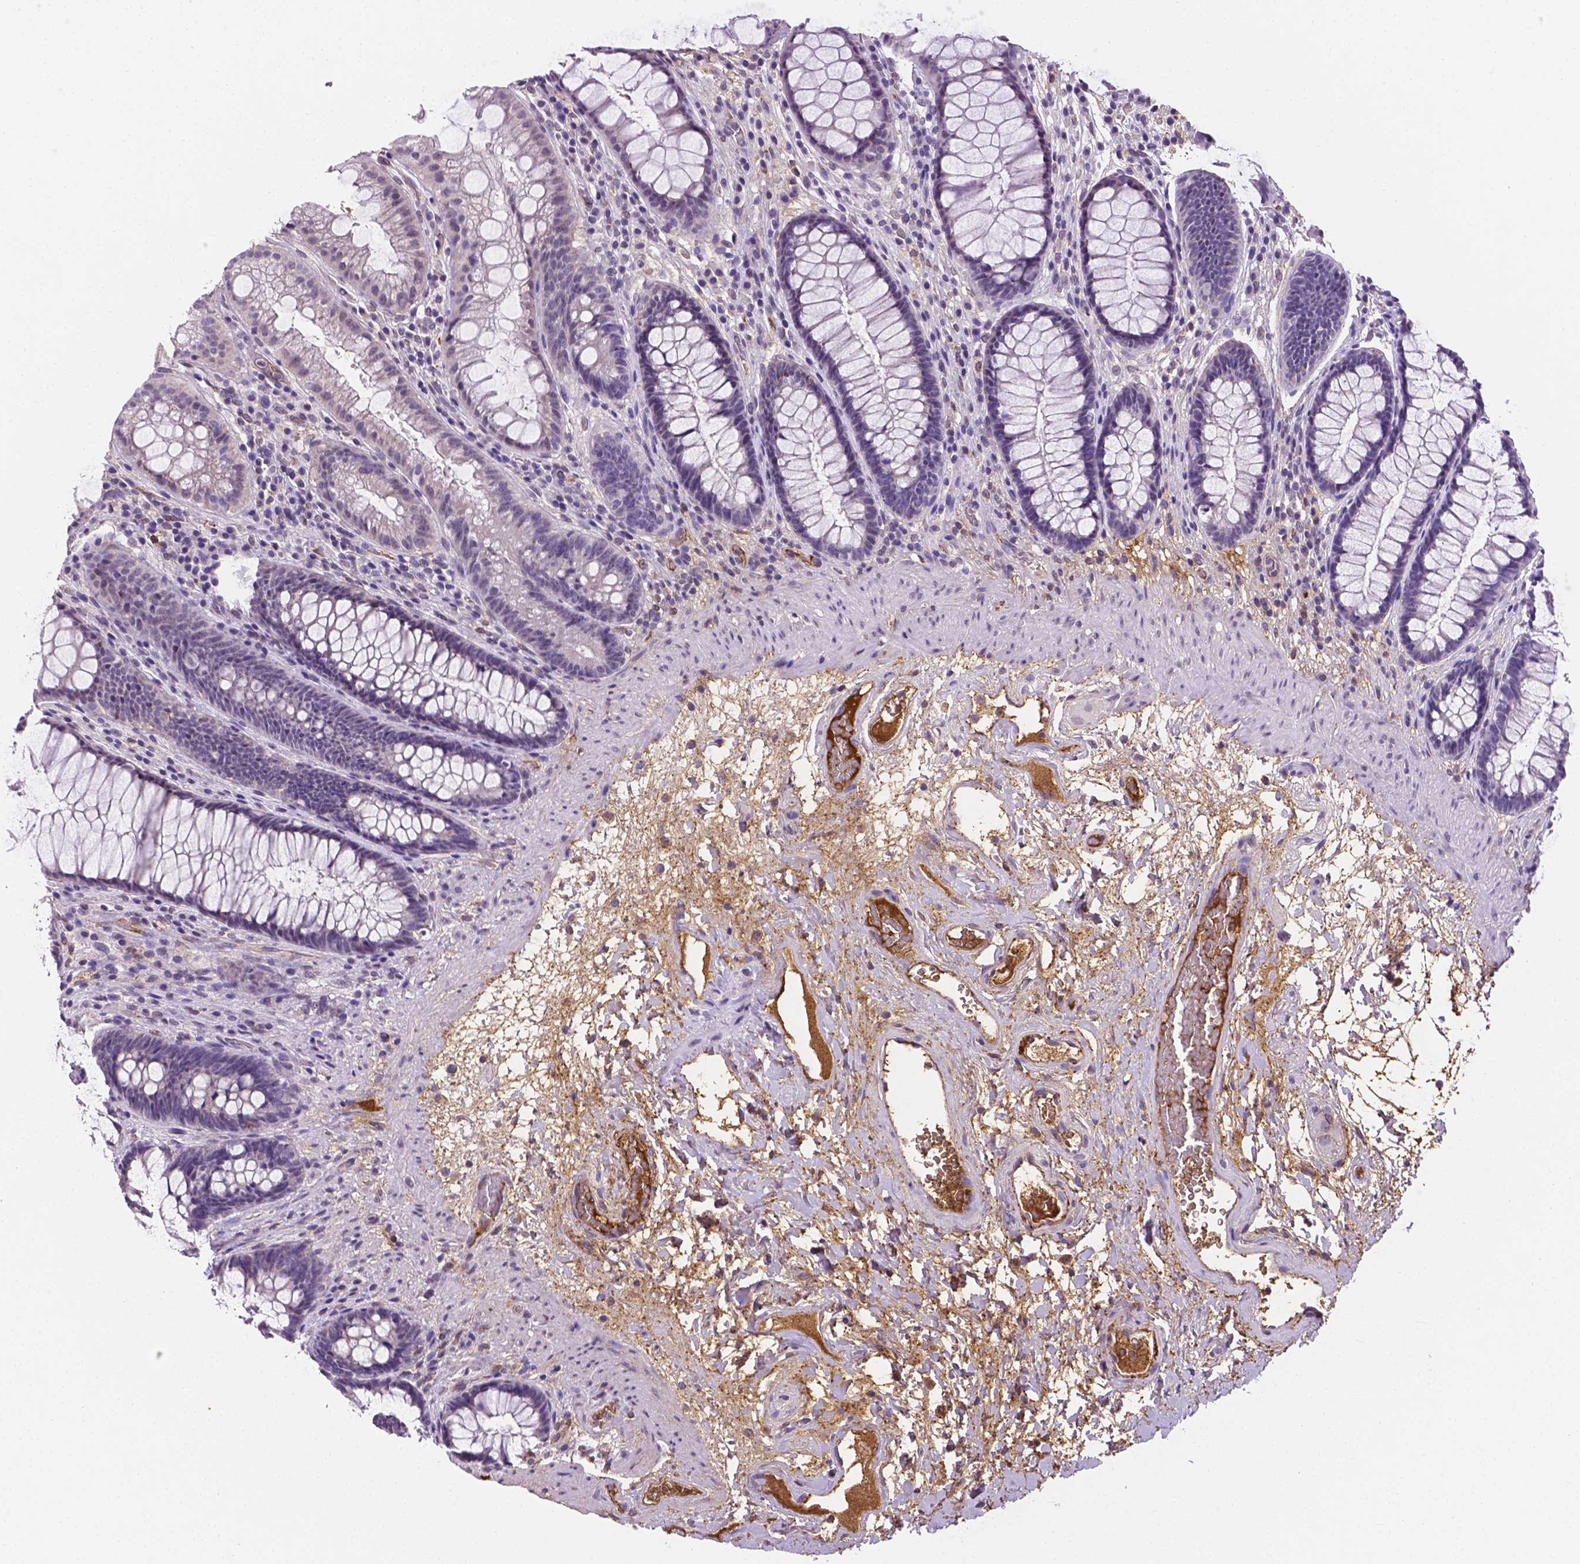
{"staining": {"intensity": "negative", "quantity": "none", "location": "none"}, "tissue": "rectum", "cell_type": "Glandular cells", "image_type": "normal", "snomed": [{"axis": "morphology", "description": "Normal tissue, NOS"}, {"axis": "topography", "description": "Rectum"}], "caption": "Immunohistochemistry image of benign human rectum stained for a protein (brown), which demonstrates no expression in glandular cells.", "gene": "APOE", "patient": {"sex": "male", "age": 72}}